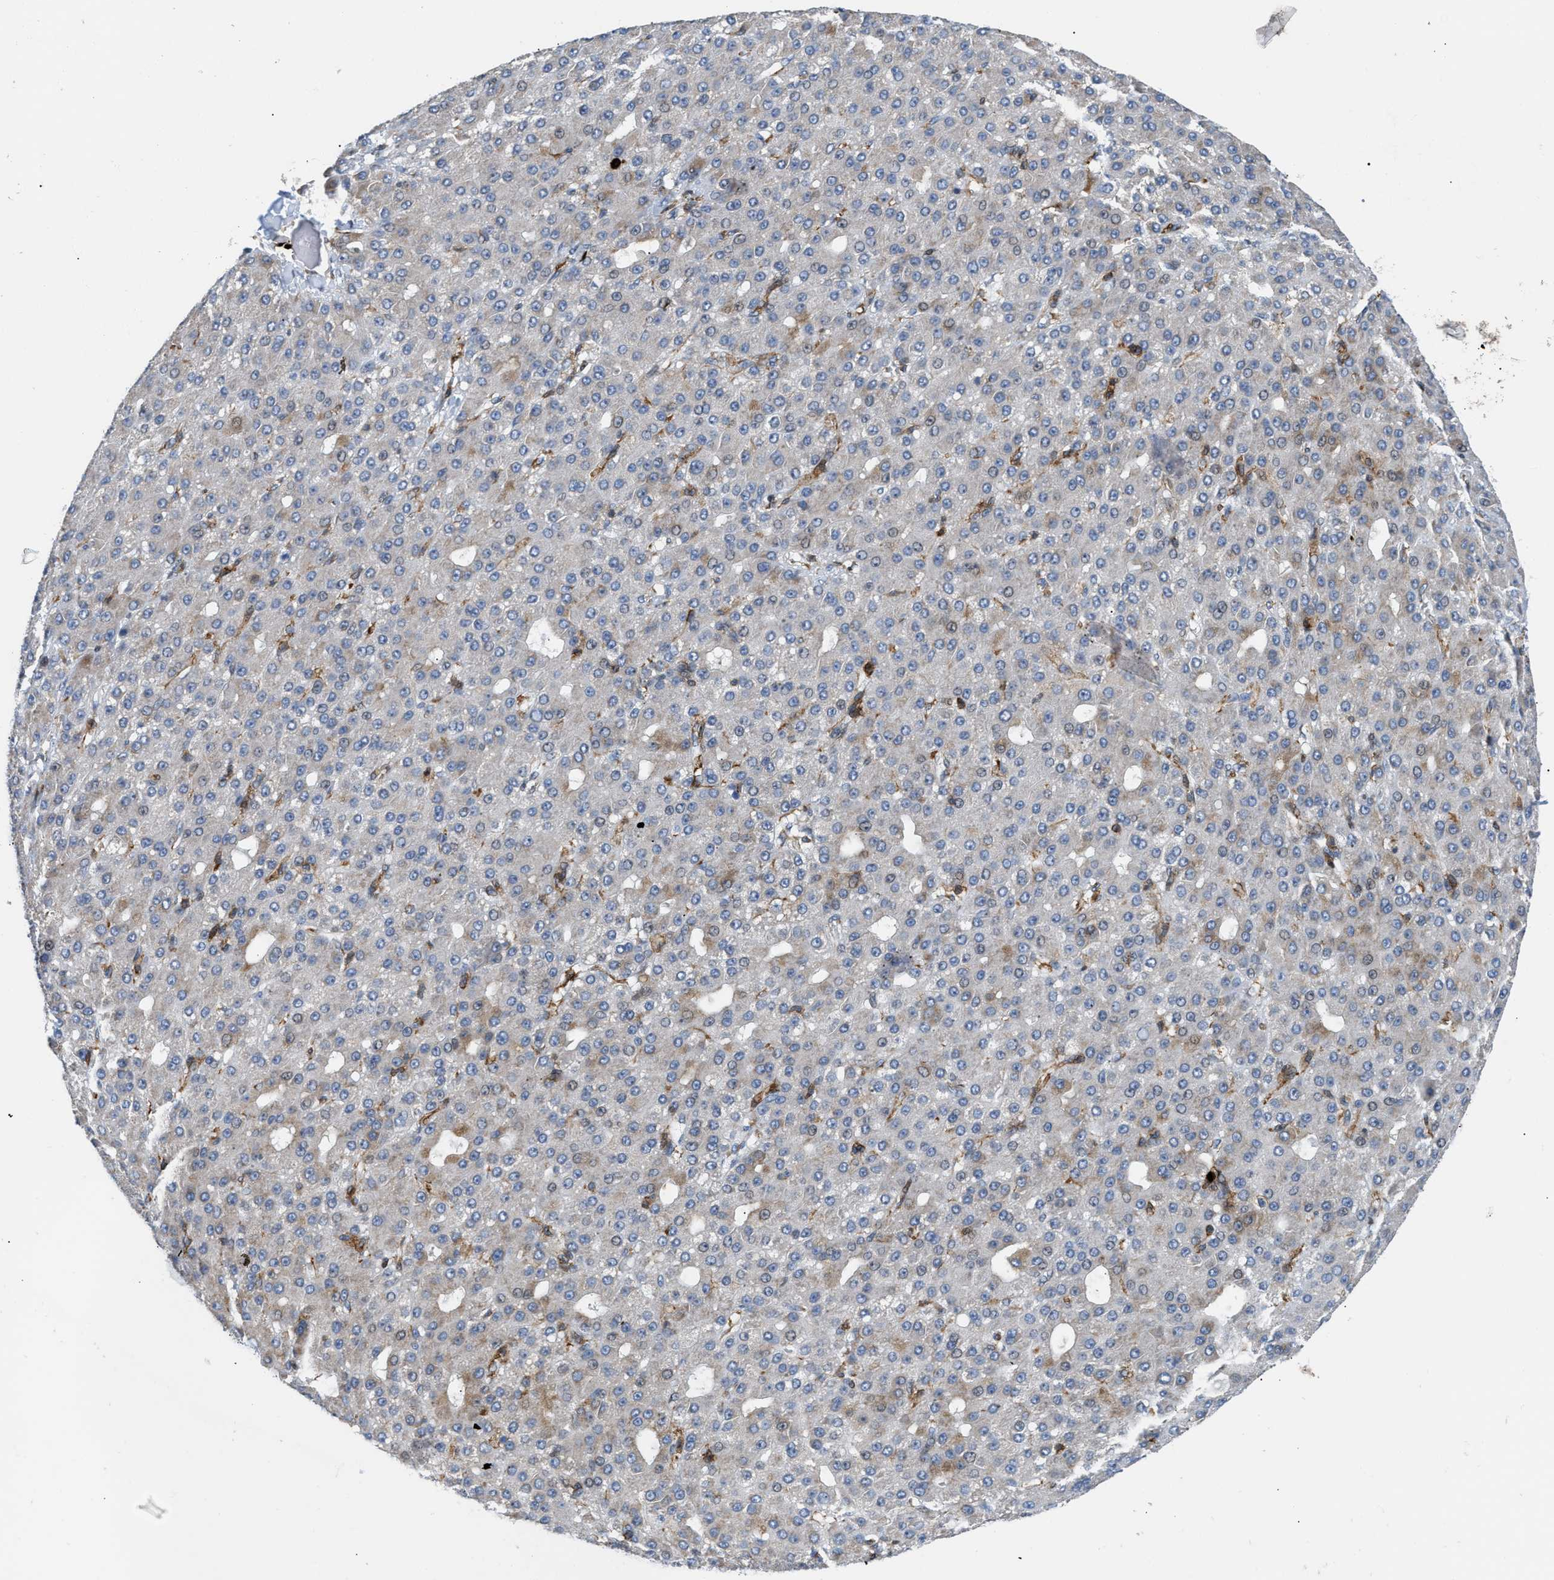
{"staining": {"intensity": "weak", "quantity": "<25%", "location": "cytoplasmic/membranous"}, "tissue": "liver cancer", "cell_type": "Tumor cells", "image_type": "cancer", "snomed": [{"axis": "morphology", "description": "Carcinoma, Hepatocellular, NOS"}, {"axis": "topography", "description": "Liver"}], "caption": "Liver cancer was stained to show a protein in brown. There is no significant expression in tumor cells.", "gene": "ATP9A", "patient": {"sex": "male", "age": 67}}